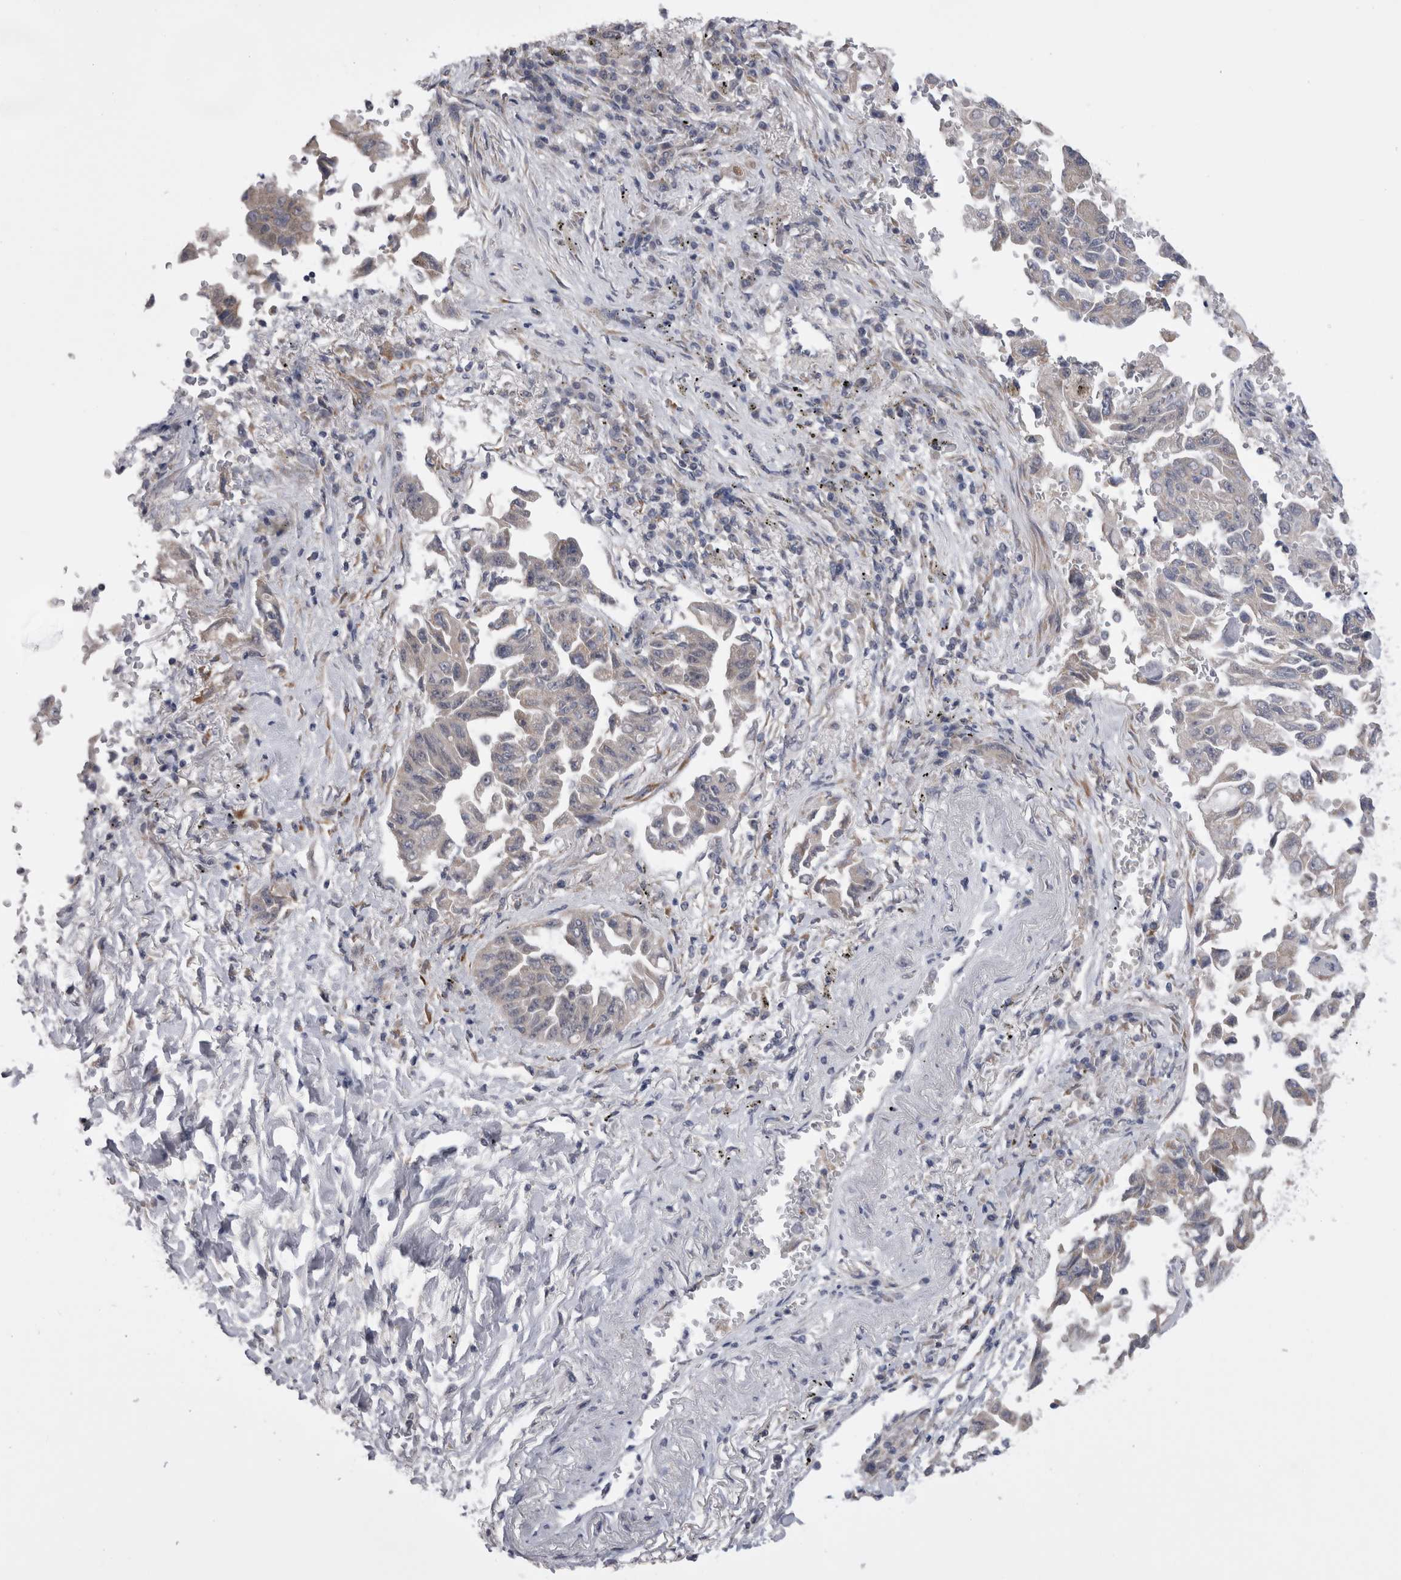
{"staining": {"intensity": "negative", "quantity": "none", "location": "none"}, "tissue": "lung cancer", "cell_type": "Tumor cells", "image_type": "cancer", "snomed": [{"axis": "morphology", "description": "Adenocarcinoma, NOS"}, {"axis": "topography", "description": "Lung"}], "caption": "This is a image of immunohistochemistry staining of lung cancer, which shows no expression in tumor cells.", "gene": "ARHGAP29", "patient": {"sex": "female", "age": 51}}